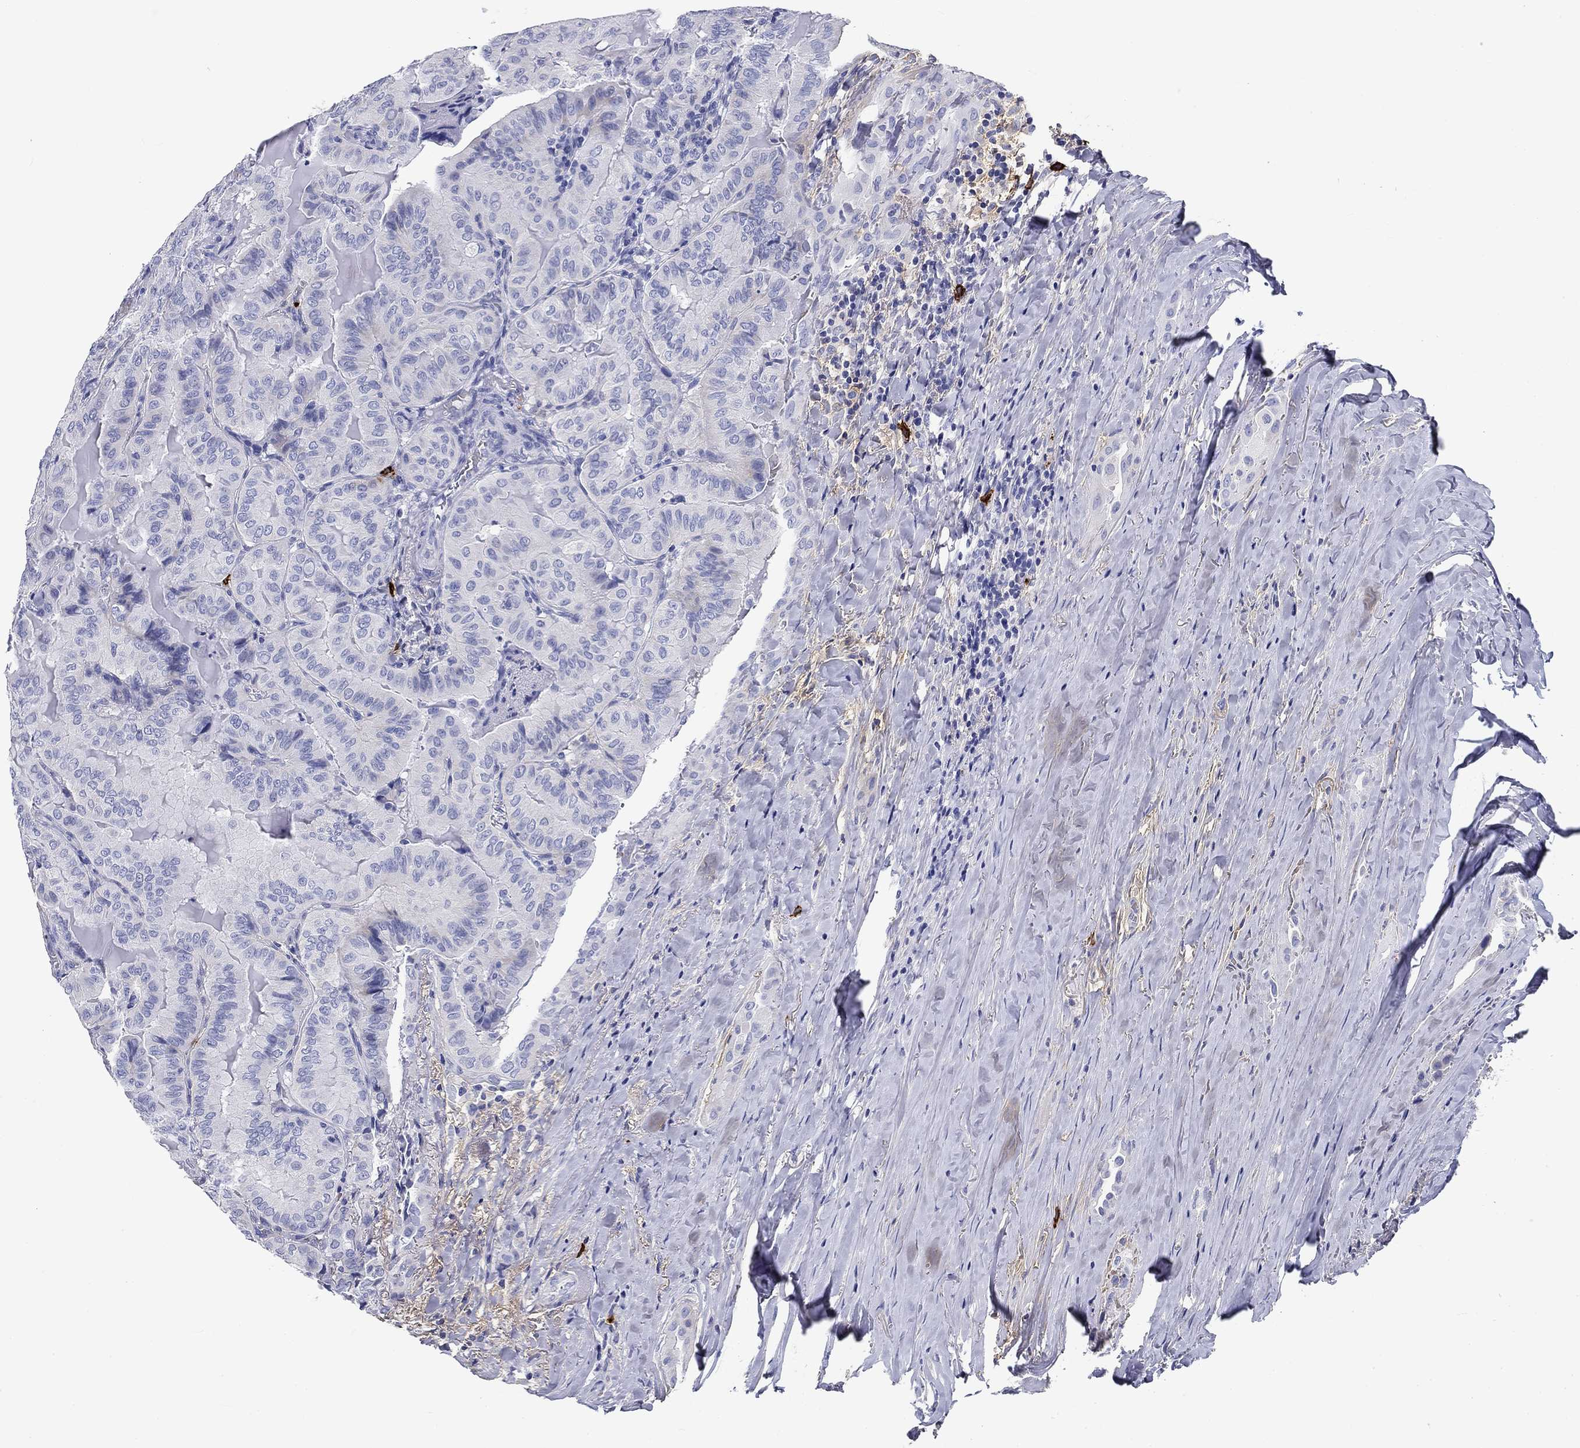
{"staining": {"intensity": "negative", "quantity": "none", "location": "none"}, "tissue": "thyroid cancer", "cell_type": "Tumor cells", "image_type": "cancer", "snomed": [{"axis": "morphology", "description": "Papillary adenocarcinoma, NOS"}, {"axis": "topography", "description": "Thyroid gland"}], "caption": "IHC histopathology image of human thyroid papillary adenocarcinoma stained for a protein (brown), which reveals no positivity in tumor cells.", "gene": "CD40LG", "patient": {"sex": "female", "age": 68}}